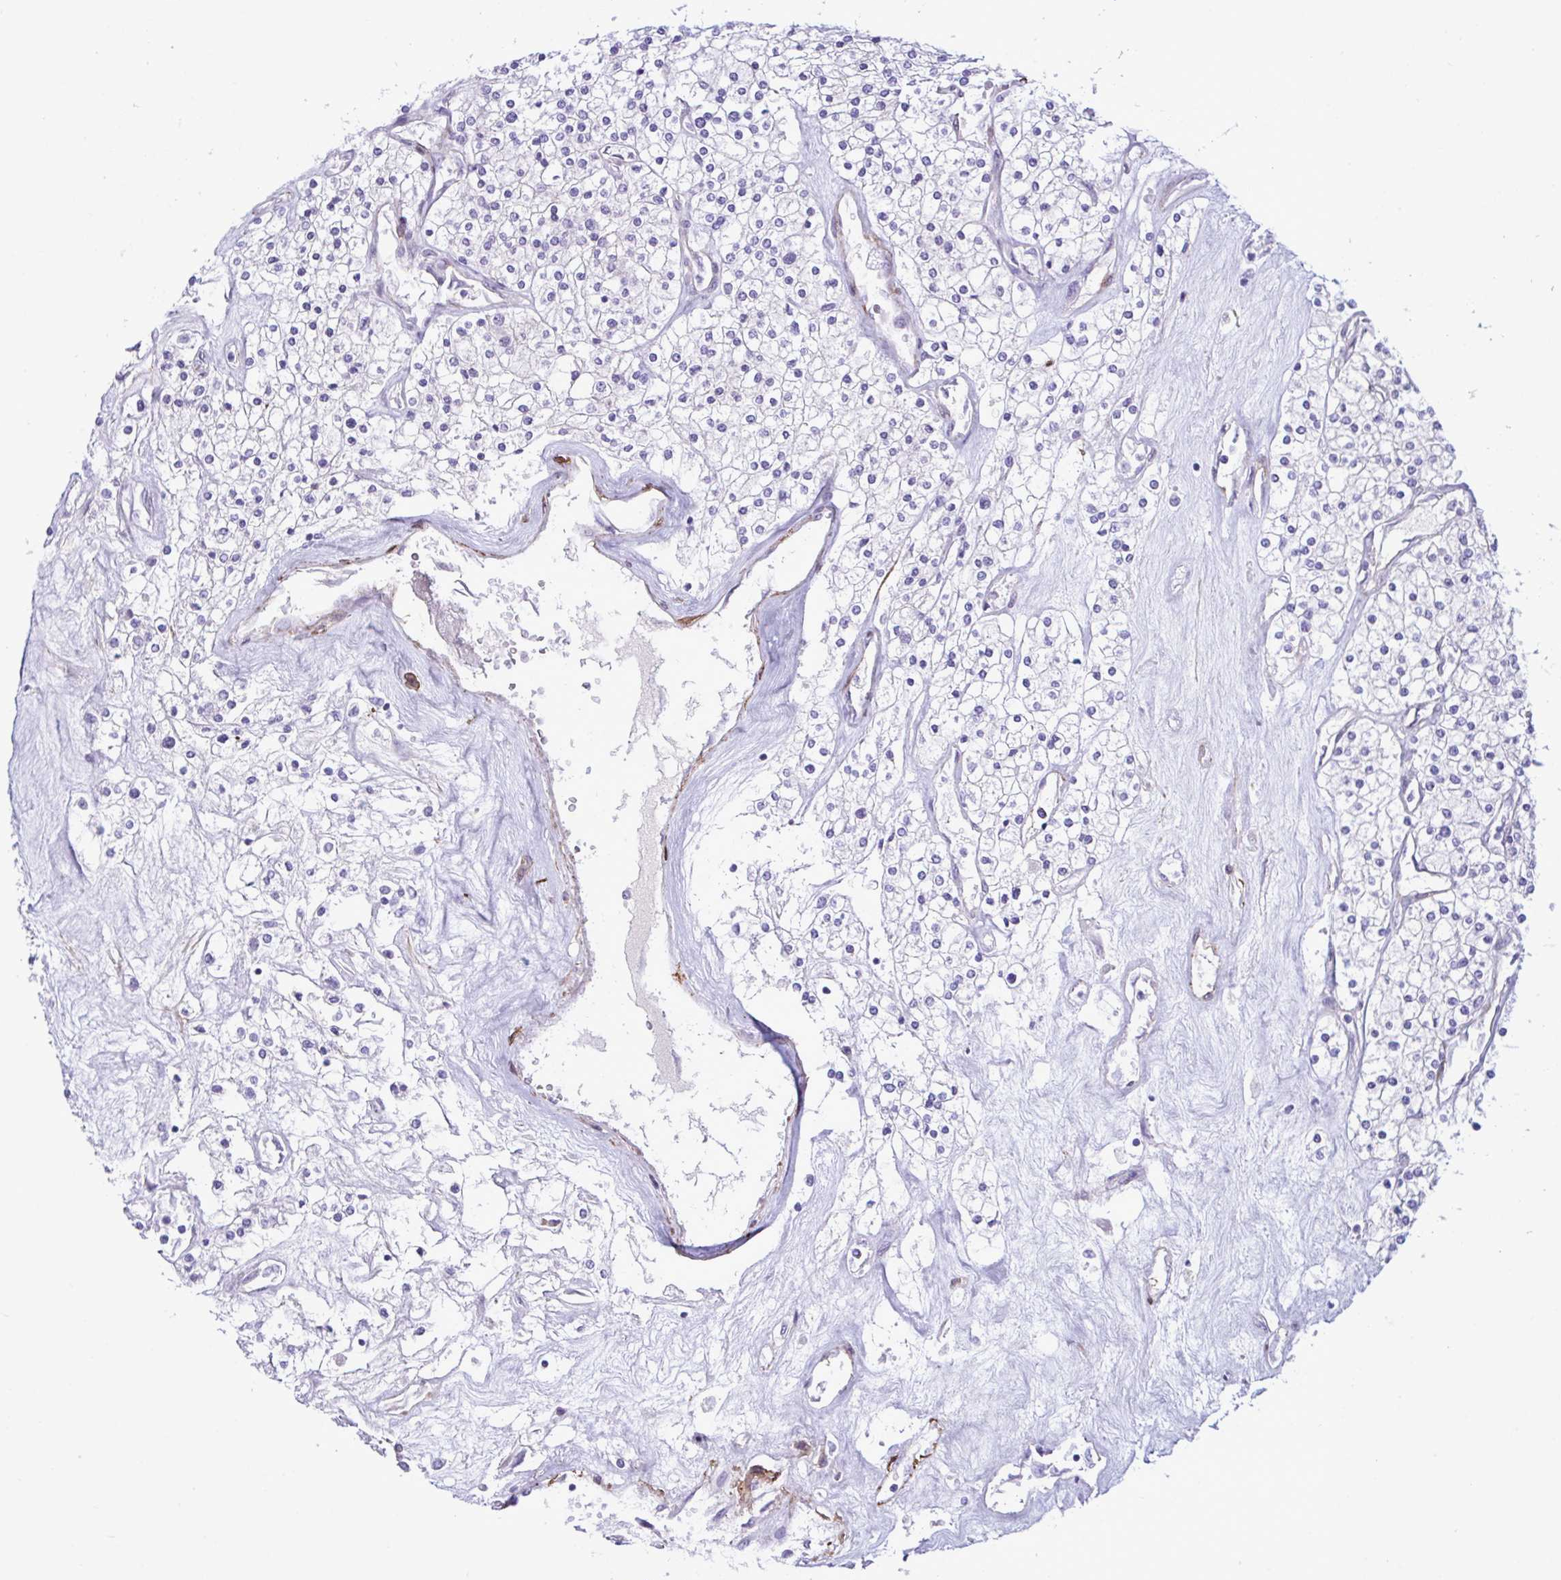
{"staining": {"intensity": "negative", "quantity": "none", "location": "none"}, "tissue": "renal cancer", "cell_type": "Tumor cells", "image_type": "cancer", "snomed": [{"axis": "morphology", "description": "Adenocarcinoma, NOS"}, {"axis": "topography", "description": "Kidney"}], "caption": "An IHC histopathology image of renal adenocarcinoma is shown. There is no staining in tumor cells of renal adenocarcinoma. Nuclei are stained in blue.", "gene": "SYNPO2L", "patient": {"sex": "male", "age": 80}}